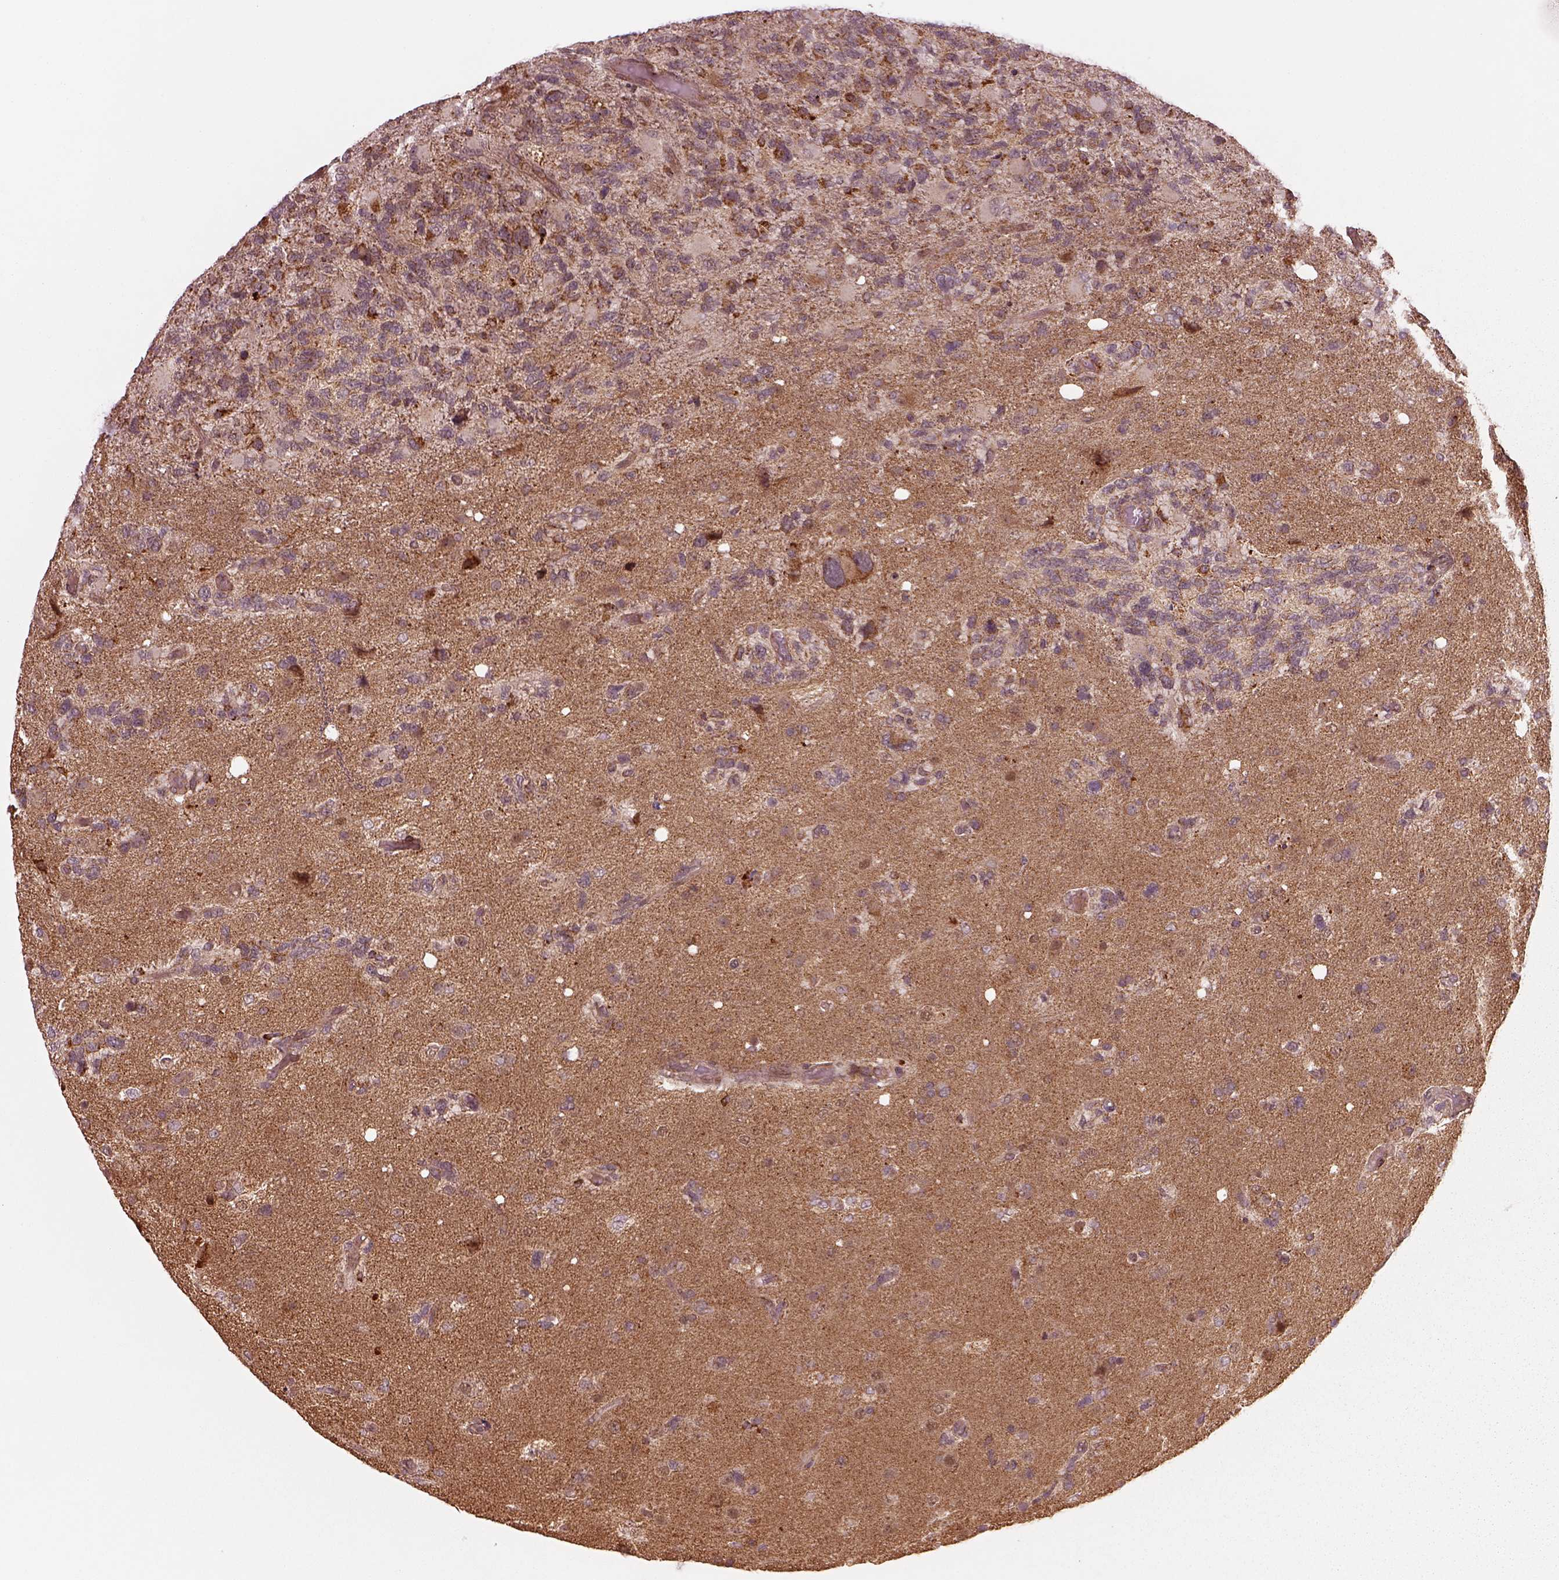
{"staining": {"intensity": "moderate", "quantity": "25%-75%", "location": "cytoplasmic/membranous"}, "tissue": "glioma", "cell_type": "Tumor cells", "image_type": "cancer", "snomed": [{"axis": "morphology", "description": "Glioma, malignant, High grade"}, {"axis": "topography", "description": "Brain"}], "caption": "An immunohistochemistry micrograph of neoplastic tissue is shown. Protein staining in brown labels moderate cytoplasmic/membranous positivity in malignant glioma (high-grade) within tumor cells. Nuclei are stained in blue.", "gene": "SEL1L3", "patient": {"sex": "female", "age": 71}}